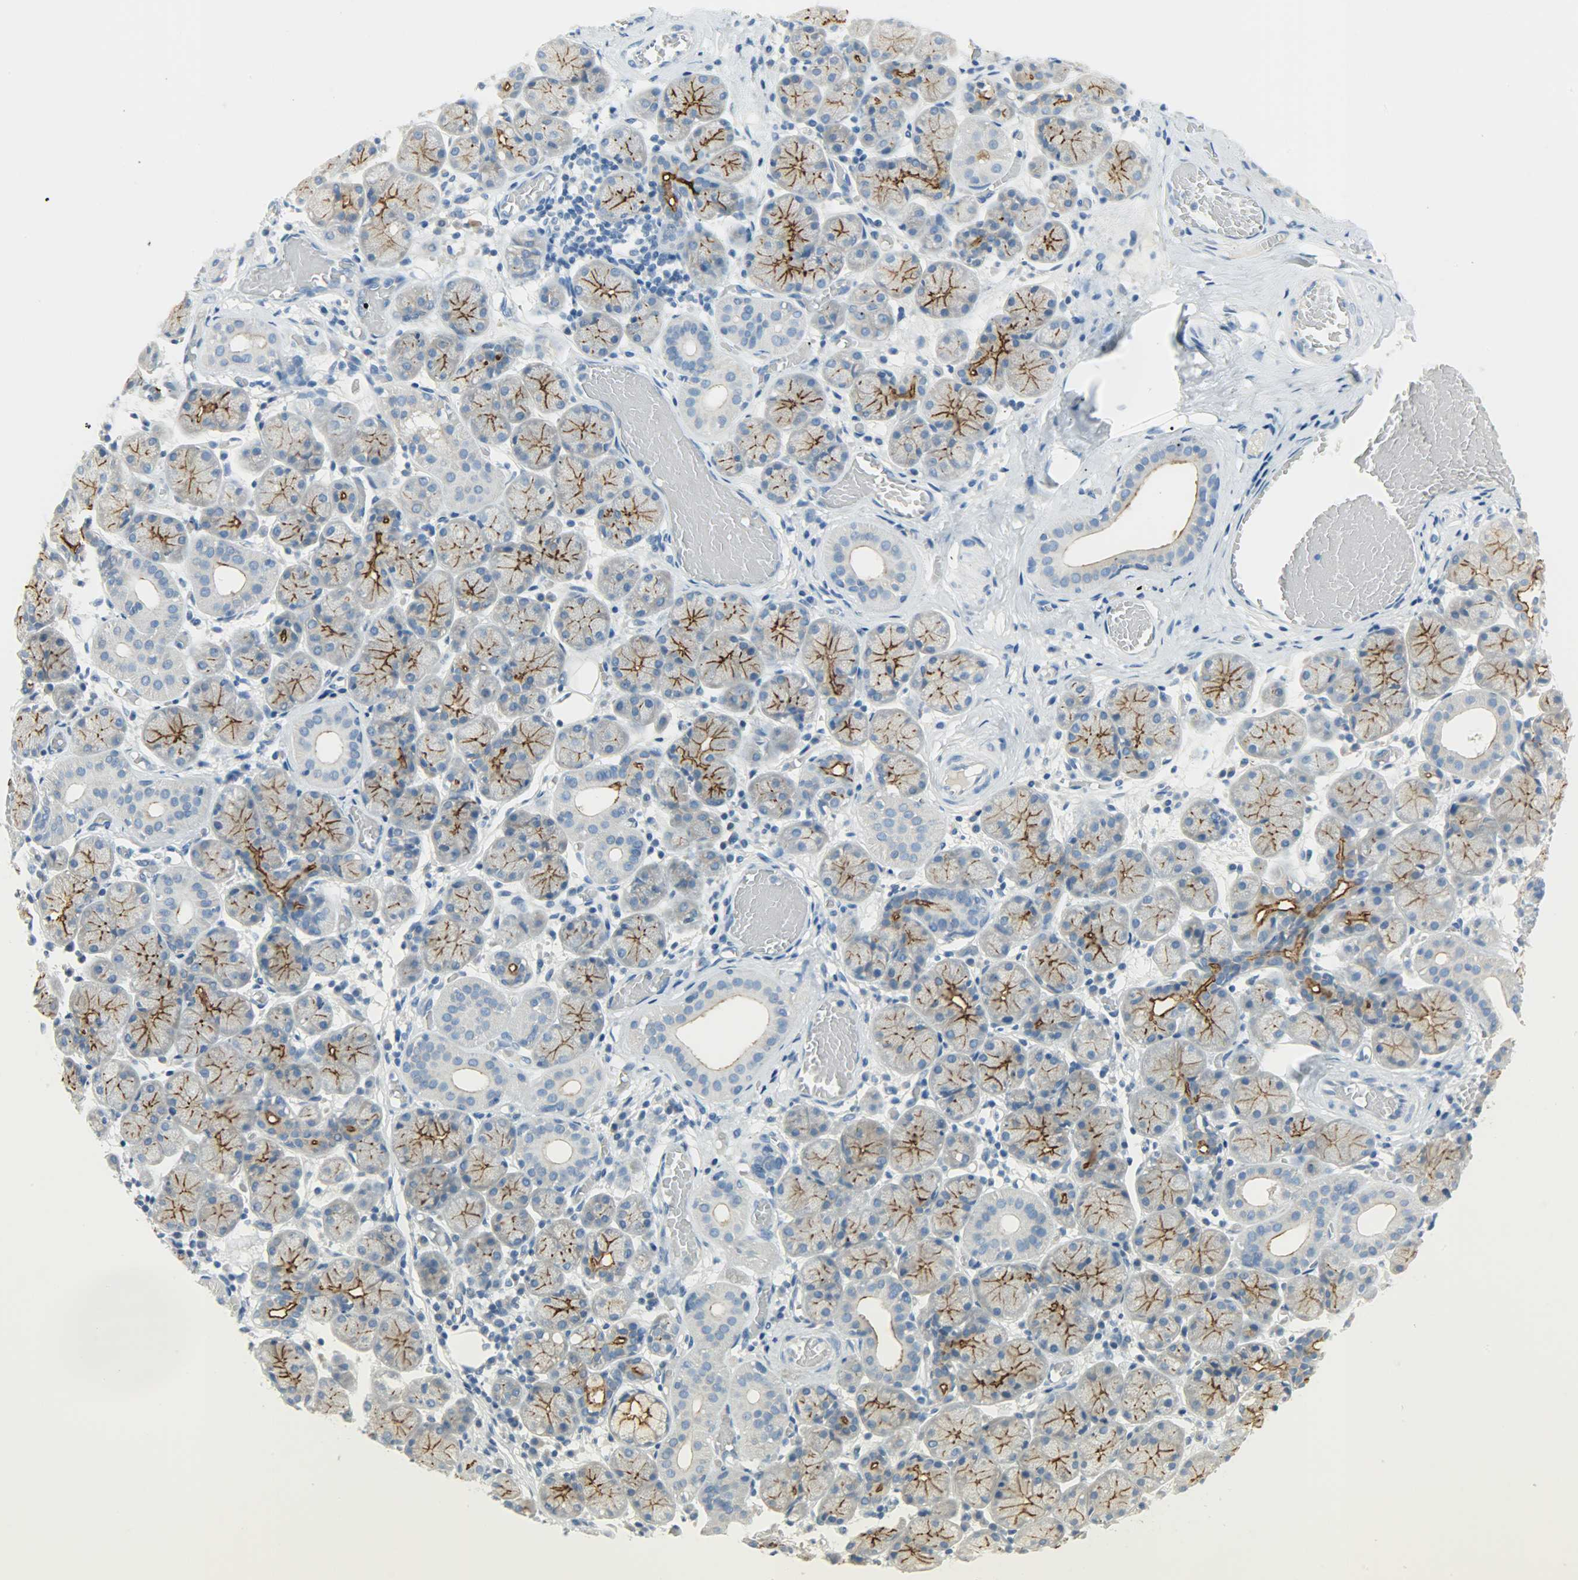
{"staining": {"intensity": "strong", "quantity": ">75%", "location": "cytoplasmic/membranous"}, "tissue": "salivary gland", "cell_type": "Glandular cells", "image_type": "normal", "snomed": [{"axis": "morphology", "description": "Normal tissue, NOS"}, {"axis": "topography", "description": "Salivary gland"}], "caption": "Immunohistochemistry (IHC) (DAB) staining of benign salivary gland reveals strong cytoplasmic/membranous protein expression in about >75% of glandular cells.", "gene": "PROM1", "patient": {"sex": "female", "age": 24}}